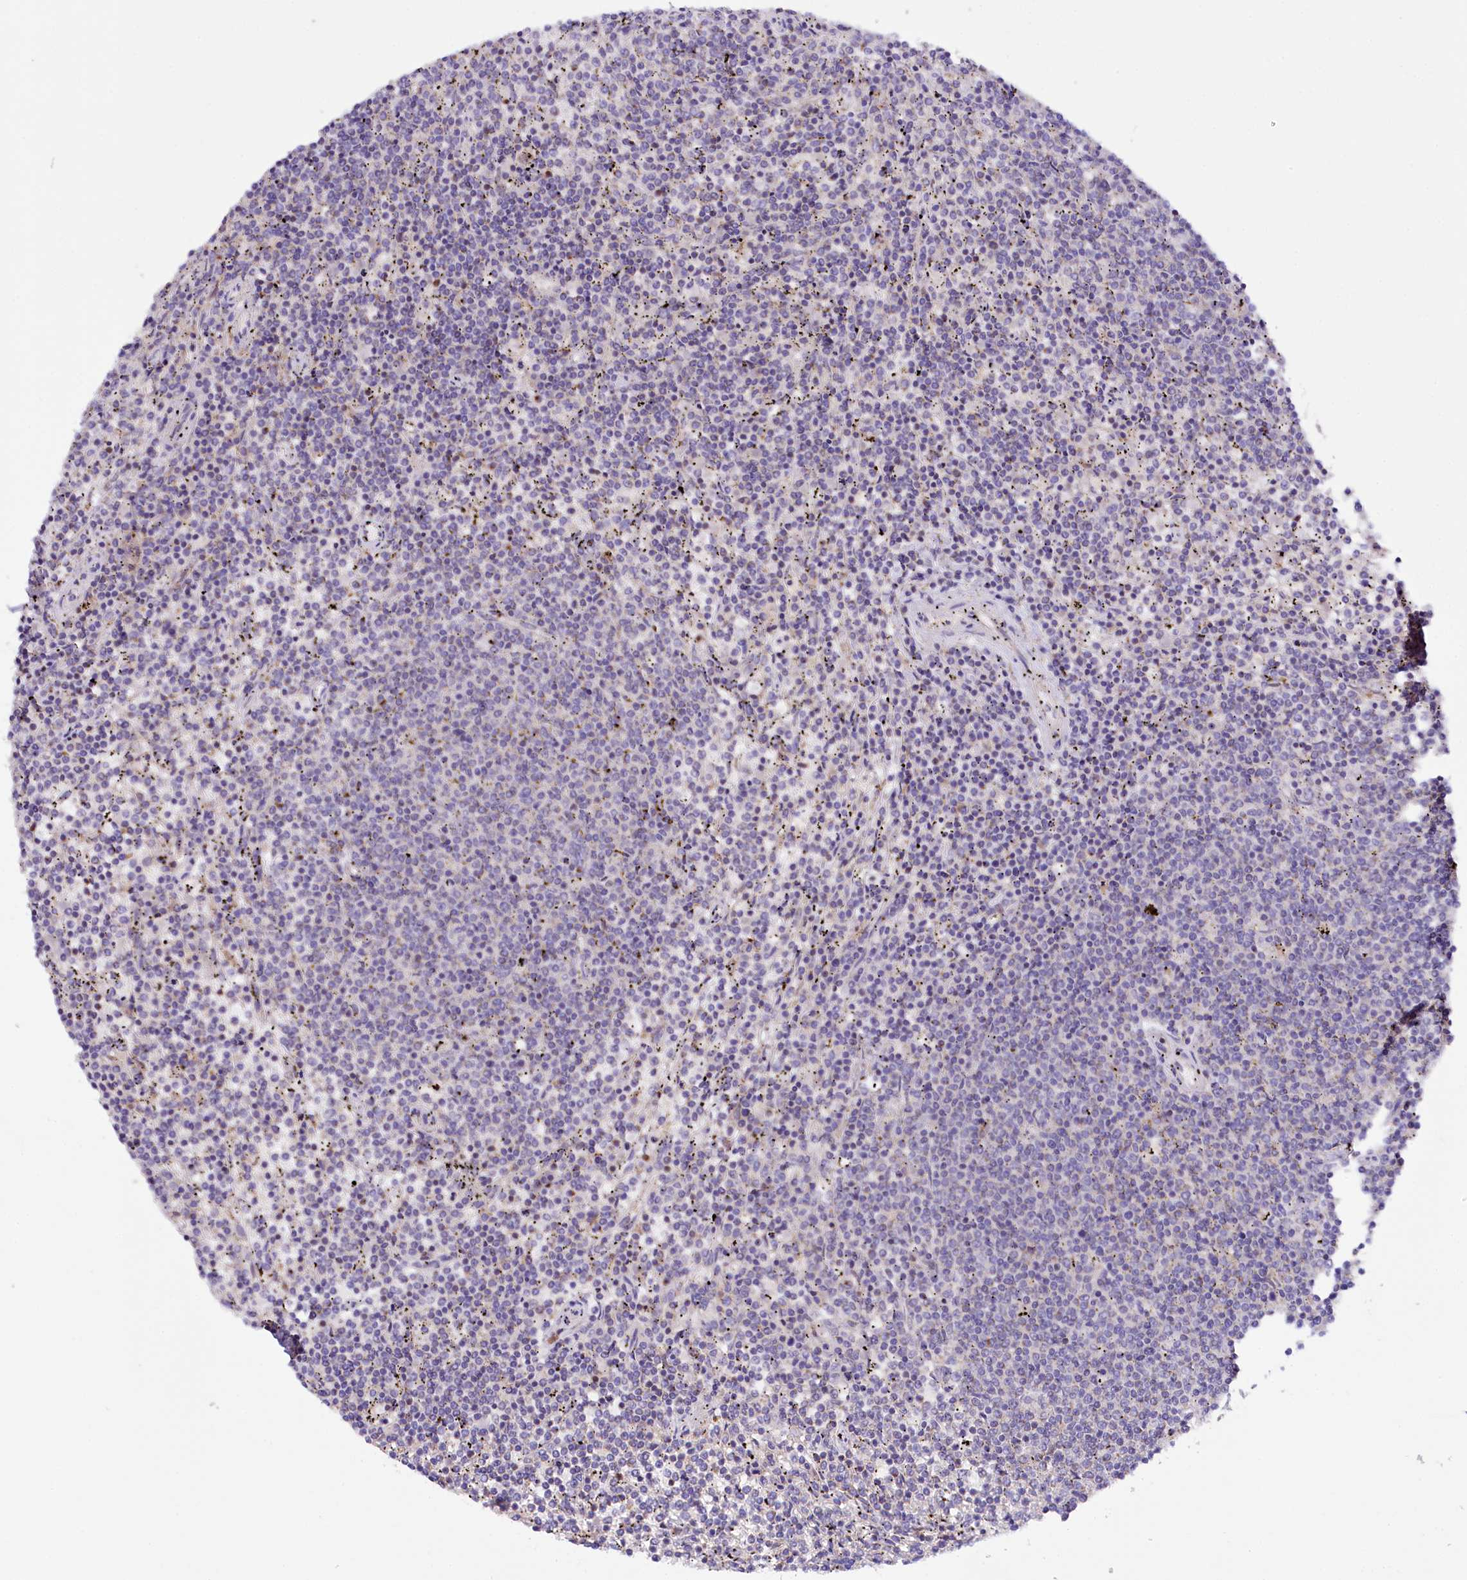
{"staining": {"intensity": "negative", "quantity": "none", "location": "none"}, "tissue": "lymphoma", "cell_type": "Tumor cells", "image_type": "cancer", "snomed": [{"axis": "morphology", "description": "Malignant lymphoma, non-Hodgkin's type, Low grade"}, {"axis": "topography", "description": "Spleen"}], "caption": "Tumor cells show no significant protein expression in lymphoma.", "gene": "ZNF45", "patient": {"sex": "female", "age": 50}}